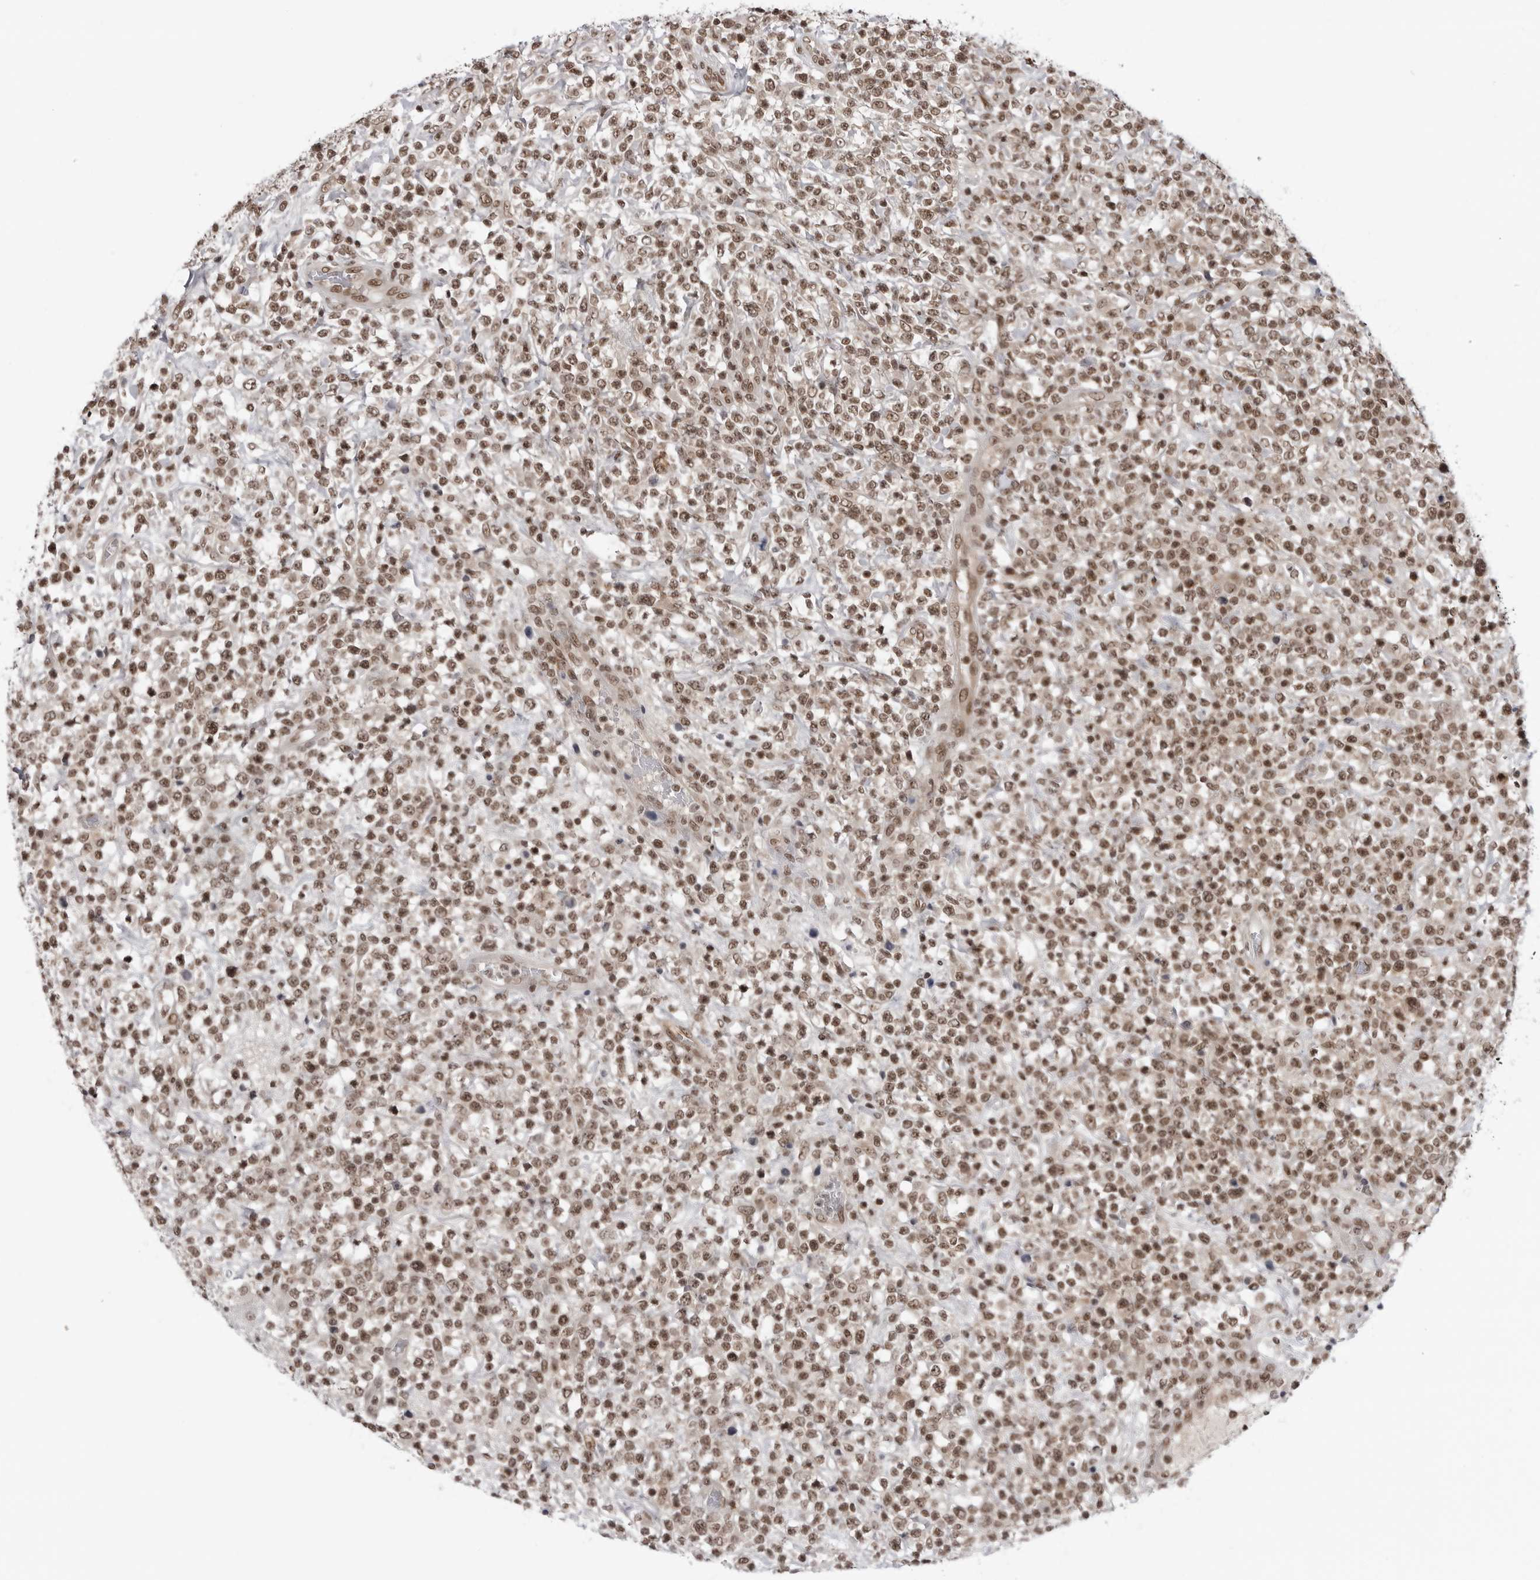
{"staining": {"intensity": "moderate", "quantity": ">75%", "location": "nuclear"}, "tissue": "lymphoma", "cell_type": "Tumor cells", "image_type": "cancer", "snomed": [{"axis": "morphology", "description": "Malignant lymphoma, non-Hodgkin's type, High grade"}, {"axis": "topography", "description": "Colon"}], "caption": "Protein expression analysis of human high-grade malignant lymphoma, non-Hodgkin's type reveals moderate nuclear expression in approximately >75% of tumor cells.", "gene": "TRIM66", "patient": {"sex": "female", "age": 53}}